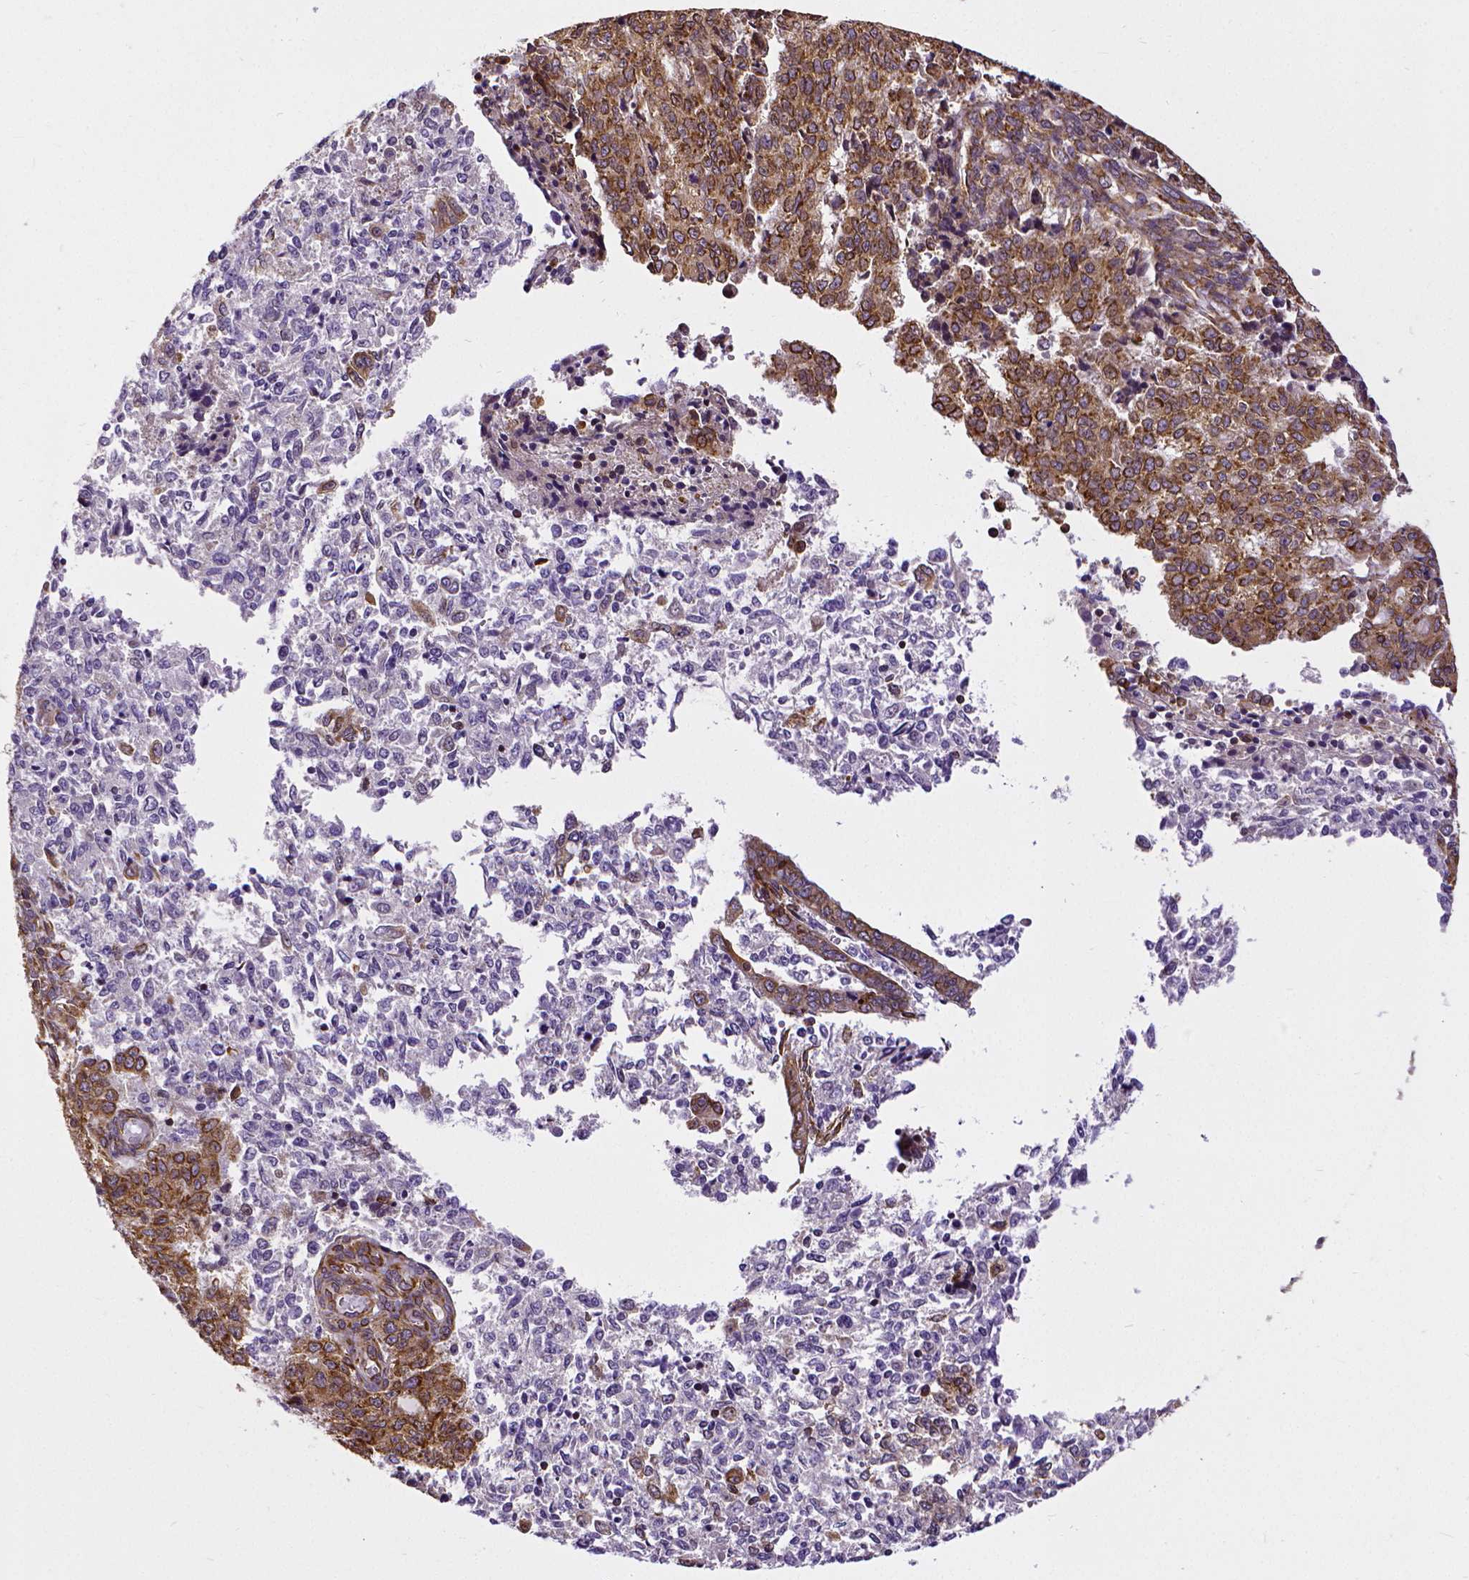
{"staining": {"intensity": "moderate", "quantity": "25%-75%", "location": "cytoplasmic/membranous"}, "tissue": "endometrial cancer", "cell_type": "Tumor cells", "image_type": "cancer", "snomed": [{"axis": "morphology", "description": "Adenocarcinoma, NOS"}, {"axis": "topography", "description": "Endometrium"}], "caption": "A medium amount of moderate cytoplasmic/membranous positivity is seen in approximately 25%-75% of tumor cells in endometrial cancer (adenocarcinoma) tissue.", "gene": "MTDH", "patient": {"sex": "female", "age": 50}}